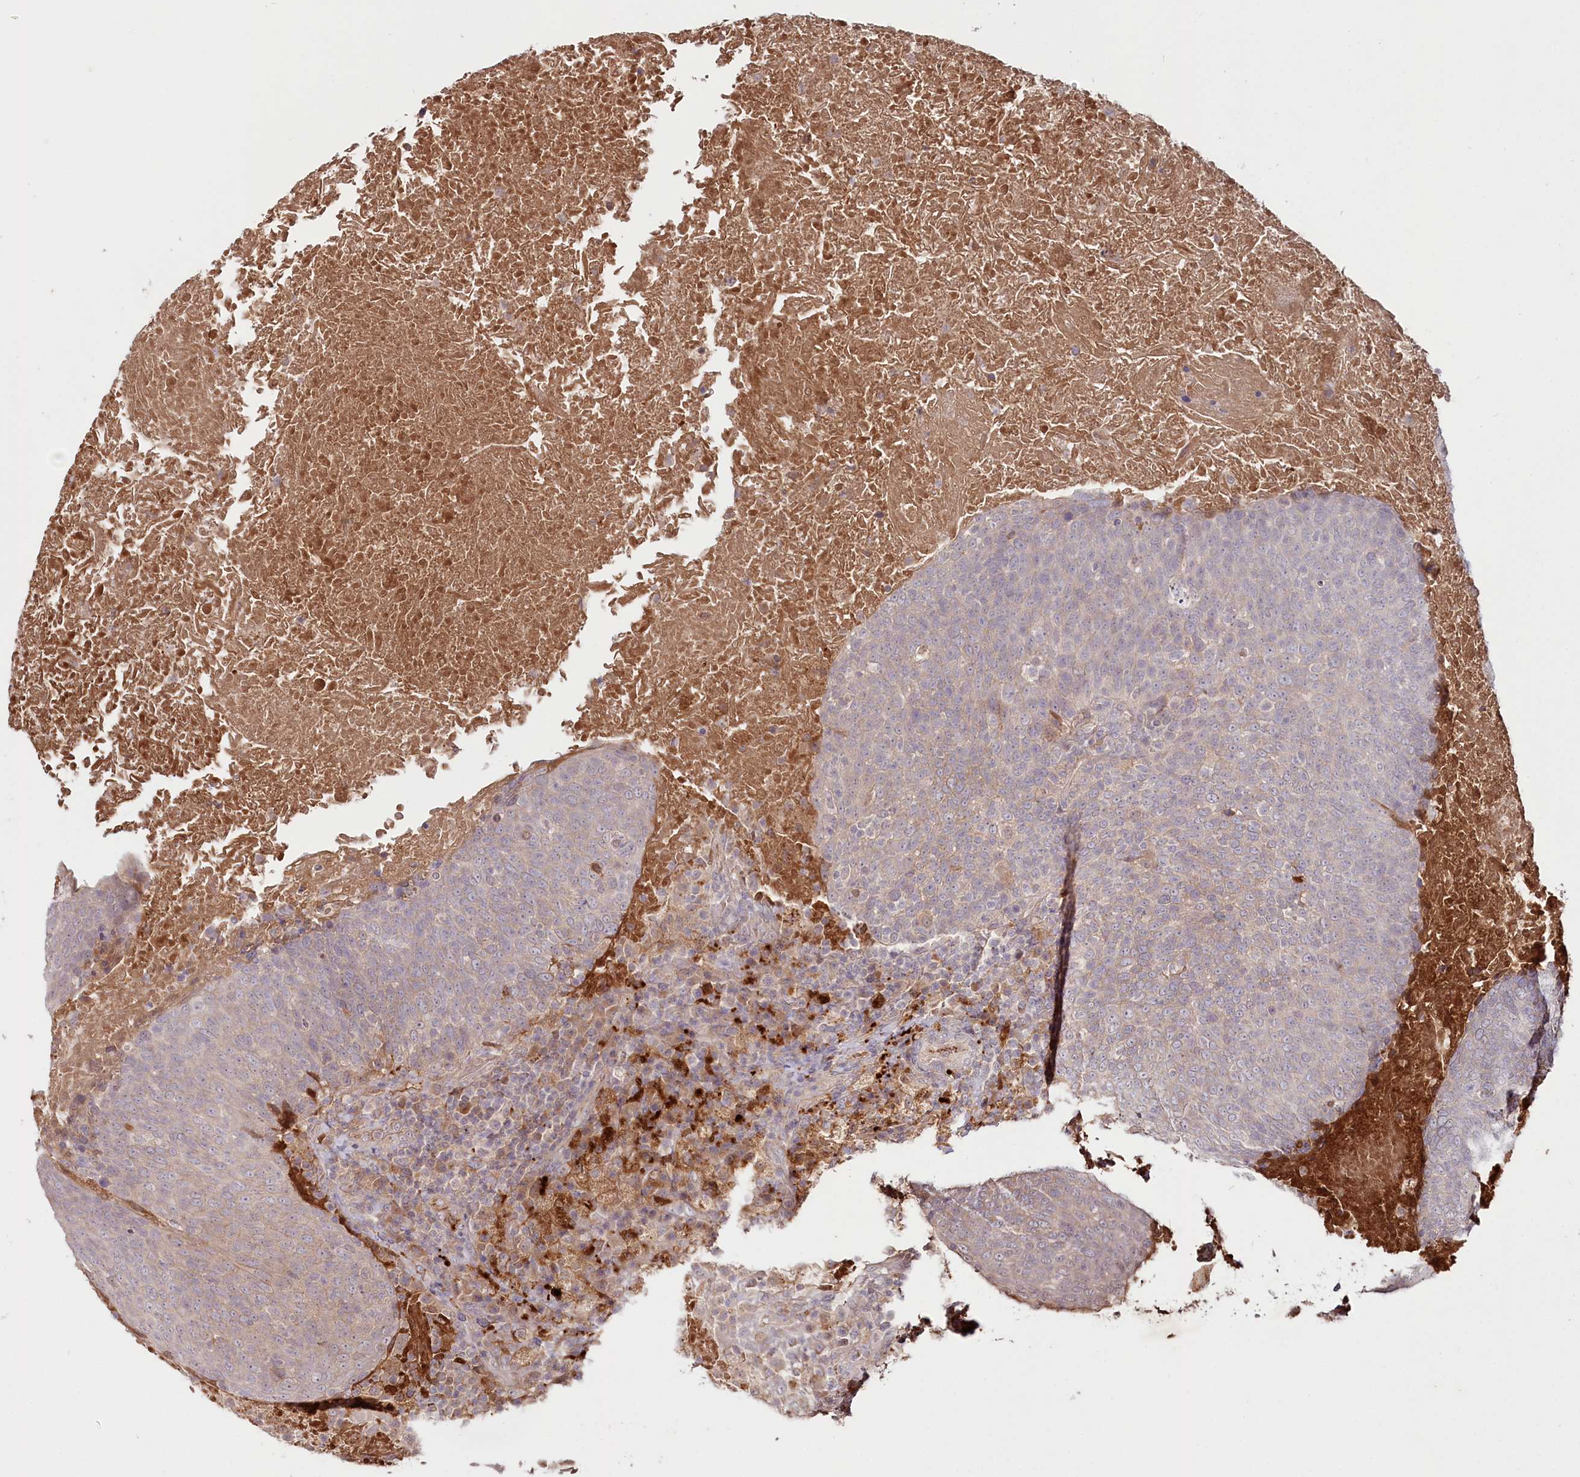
{"staining": {"intensity": "weak", "quantity": "<25%", "location": "cytoplasmic/membranous"}, "tissue": "head and neck cancer", "cell_type": "Tumor cells", "image_type": "cancer", "snomed": [{"axis": "morphology", "description": "Squamous cell carcinoma, NOS"}, {"axis": "morphology", "description": "Squamous cell carcinoma, metastatic, NOS"}, {"axis": "topography", "description": "Lymph node"}, {"axis": "topography", "description": "Head-Neck"}], "caption": "This is an immunohistochemistry (IHC) photomicrograph of head and neck cancer (squamous cell carcinoma). There is no positivity in tumor cells.", "gene": "PSAPL1", "patient": {"sex": "male", "age": 62}}